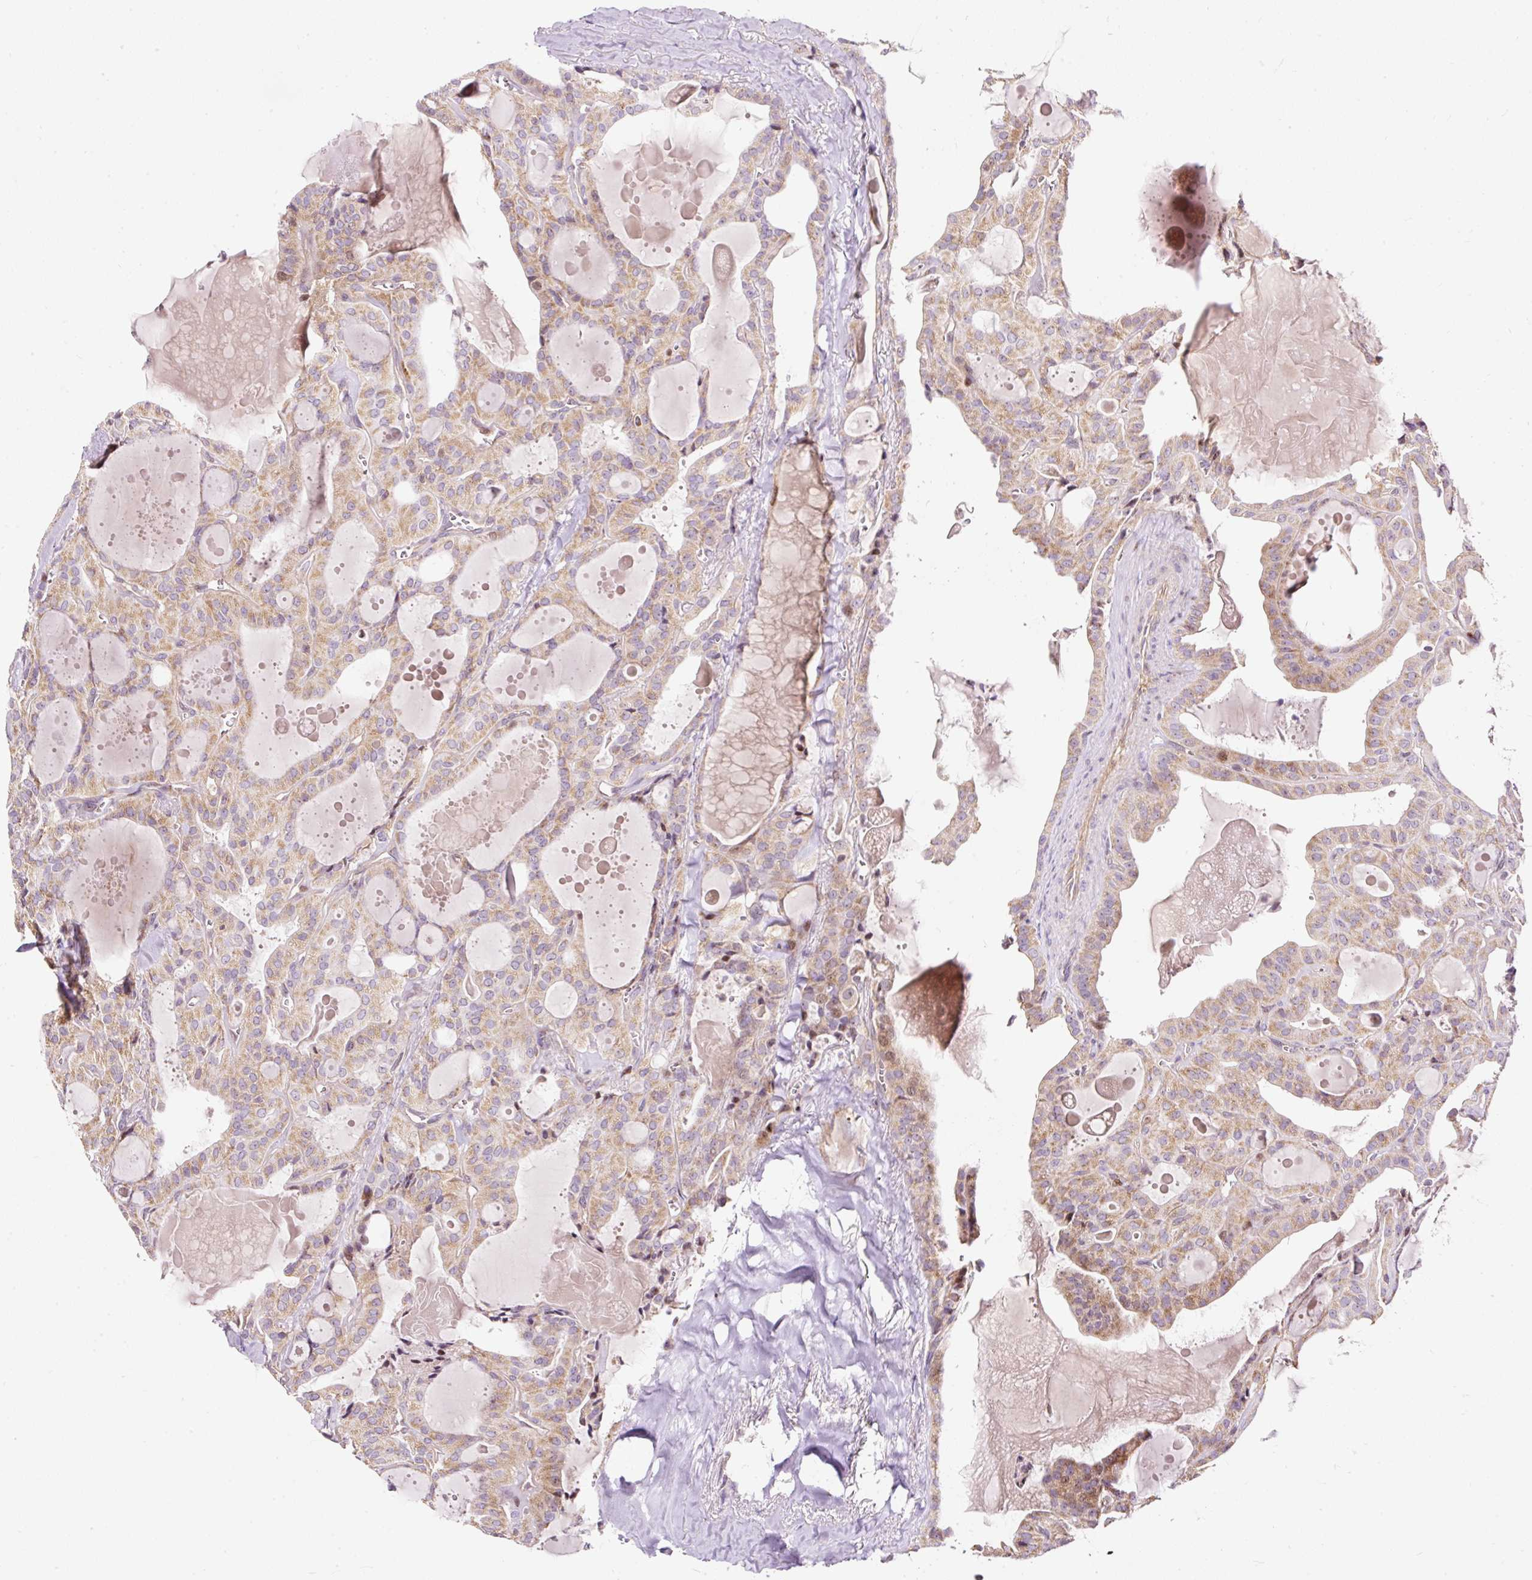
{"staining": {"intensity": "weak", "quantity": ">75%", "location": "cytoplasmic/membranous"}, "tissue": "thyroid cancer", "cell_type": "Tumor cells", "image_type": "cancer", "snomed": [{"axis": "morphology", "description": "Papillary adenocarcinoma, NOS"}, {"axis": "topography", "description": "Thyroid gland"}], "caption": "This image shows thyroid cancer (papillary adenocarcinoma) stained with immunohistochemistry (IHC) to label a protein in brown. The cytoplasmic/membranous of tumor cells show weak positivity for the protein. Nuclei are counter-stained blue.", "gene": "BOLA3", "patient": {"sex": "male", "age": 52}}